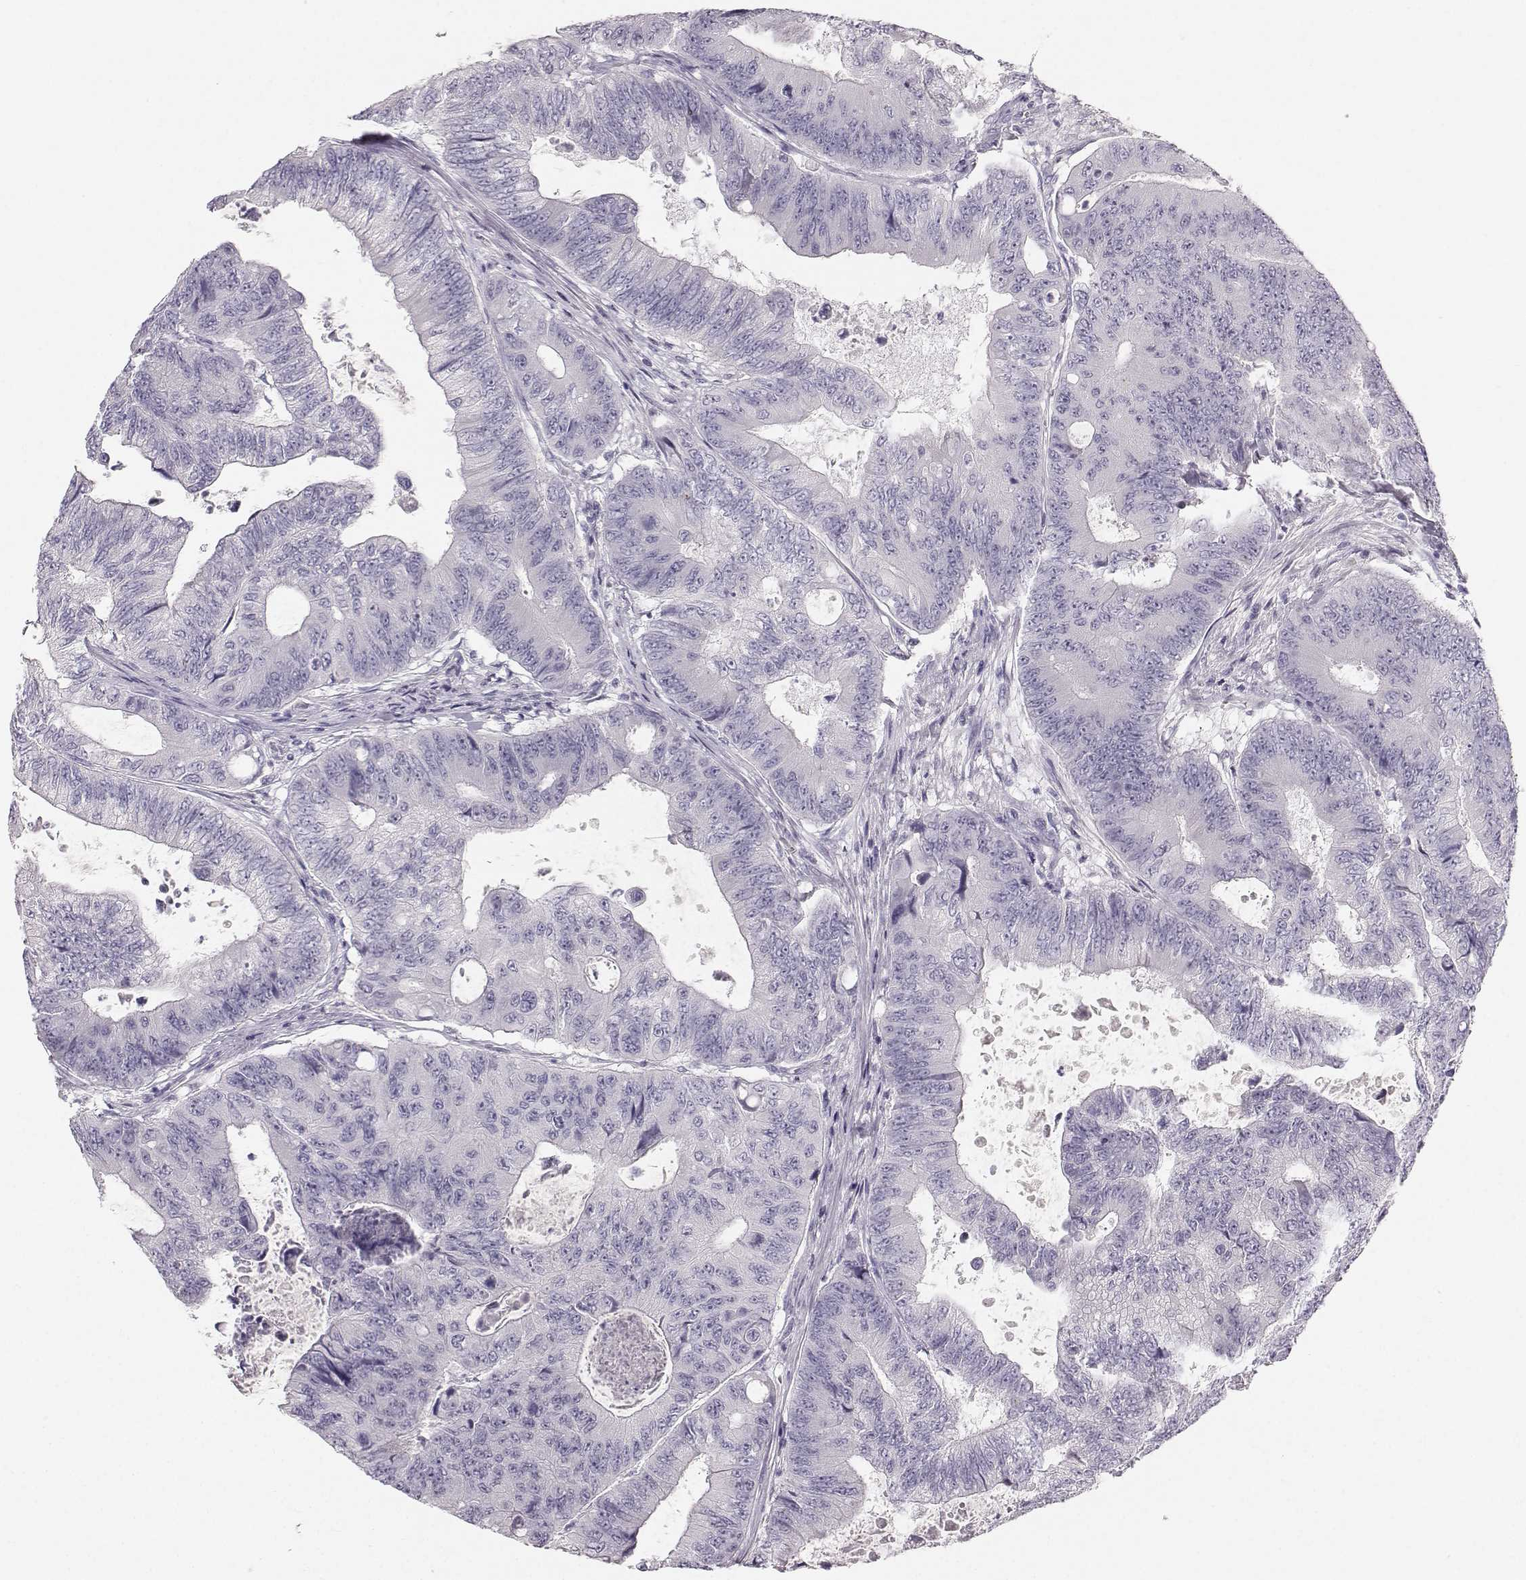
{"staining": {"intensity": "negative", "quantity": "none", "location": "none"}, "tissue": "colorectal cancer", "cell_type": "Tumor cells", "image_type": "cancer", "snomed": [{"axis": "morphology", "description": "Adenocarcinoma, NOS"}, {"axis": "topography", "description": "Colon"}], "caption": "Immunohistochemical staining of human colorectal adenocarcinoma reveals no significant positivity in tumor cells.", "gene": "OIP5", "patient": {"sex": "female", "age": 48}}